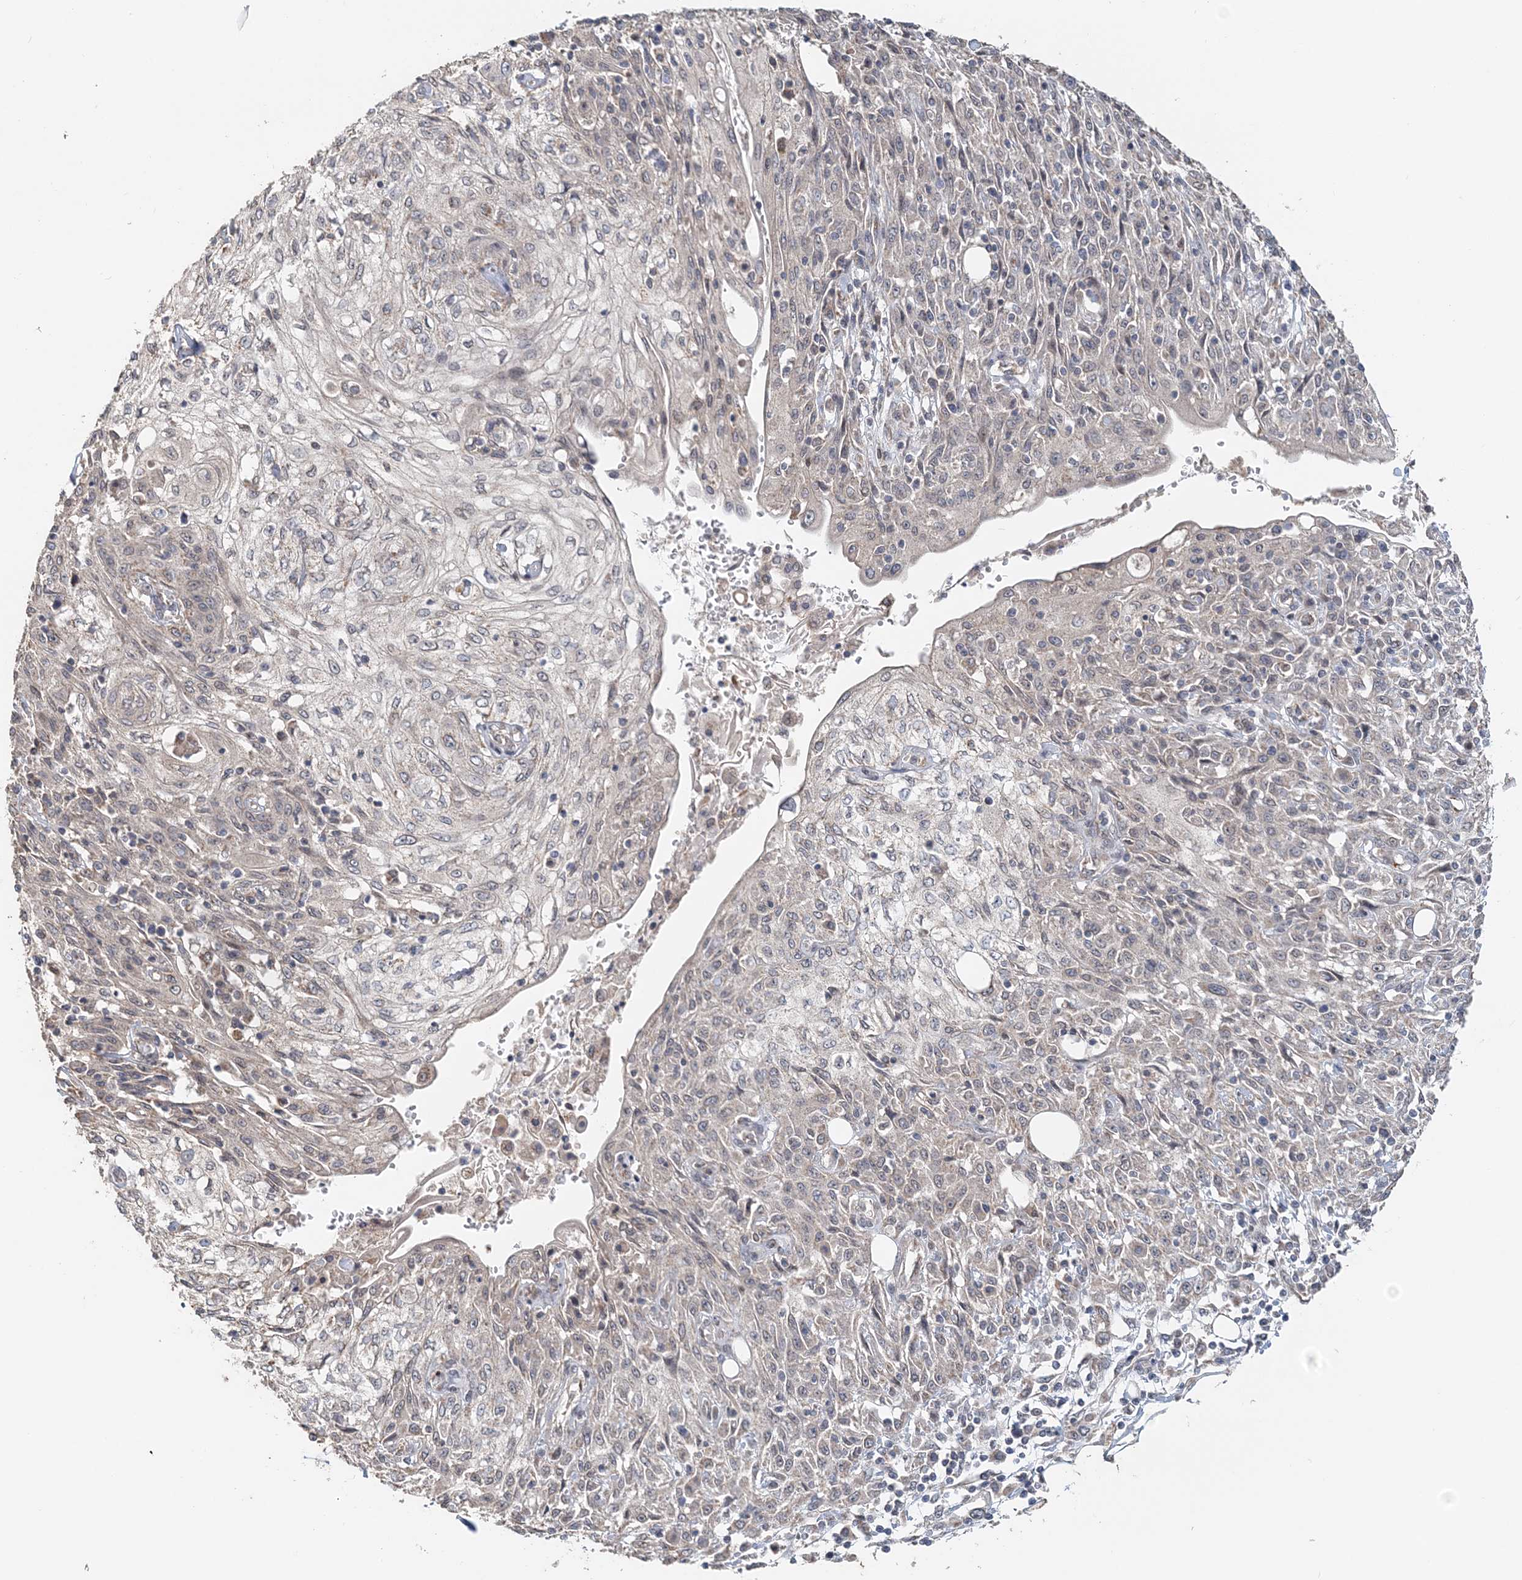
{"staining": {"intensity": "negative", "quantity": "none", "location": "none"}, "tissue": "skin cancer", "cell_type": "Tumor cells", "image_type": "cancer", "snomed": [{"axis": "morphology", "description": "Squamous cell carcinoma, NOS"}, {"axis": "morphology", "description": "Squamous cell carcinoma, metastatic, NOS"}, {"axis": "topography", "description": "Skin"}, {"axis": "topography", "description": "Lymph node"}], "caption": "IHC histopathology image of neoplastic tissue: skin cancer (squamous cell carcinoma) stained with DAB (3,3'-diaminobenzidine) shows no significant protein staining in tumor cells. The staining was performed using DAB to visualize the protein expression in brown, while the nuclei were stained in blue with hematoxylin (Magnification: 20x).", "gene": "FBXO38", "patient": {"sex": "male", "age": 75}}